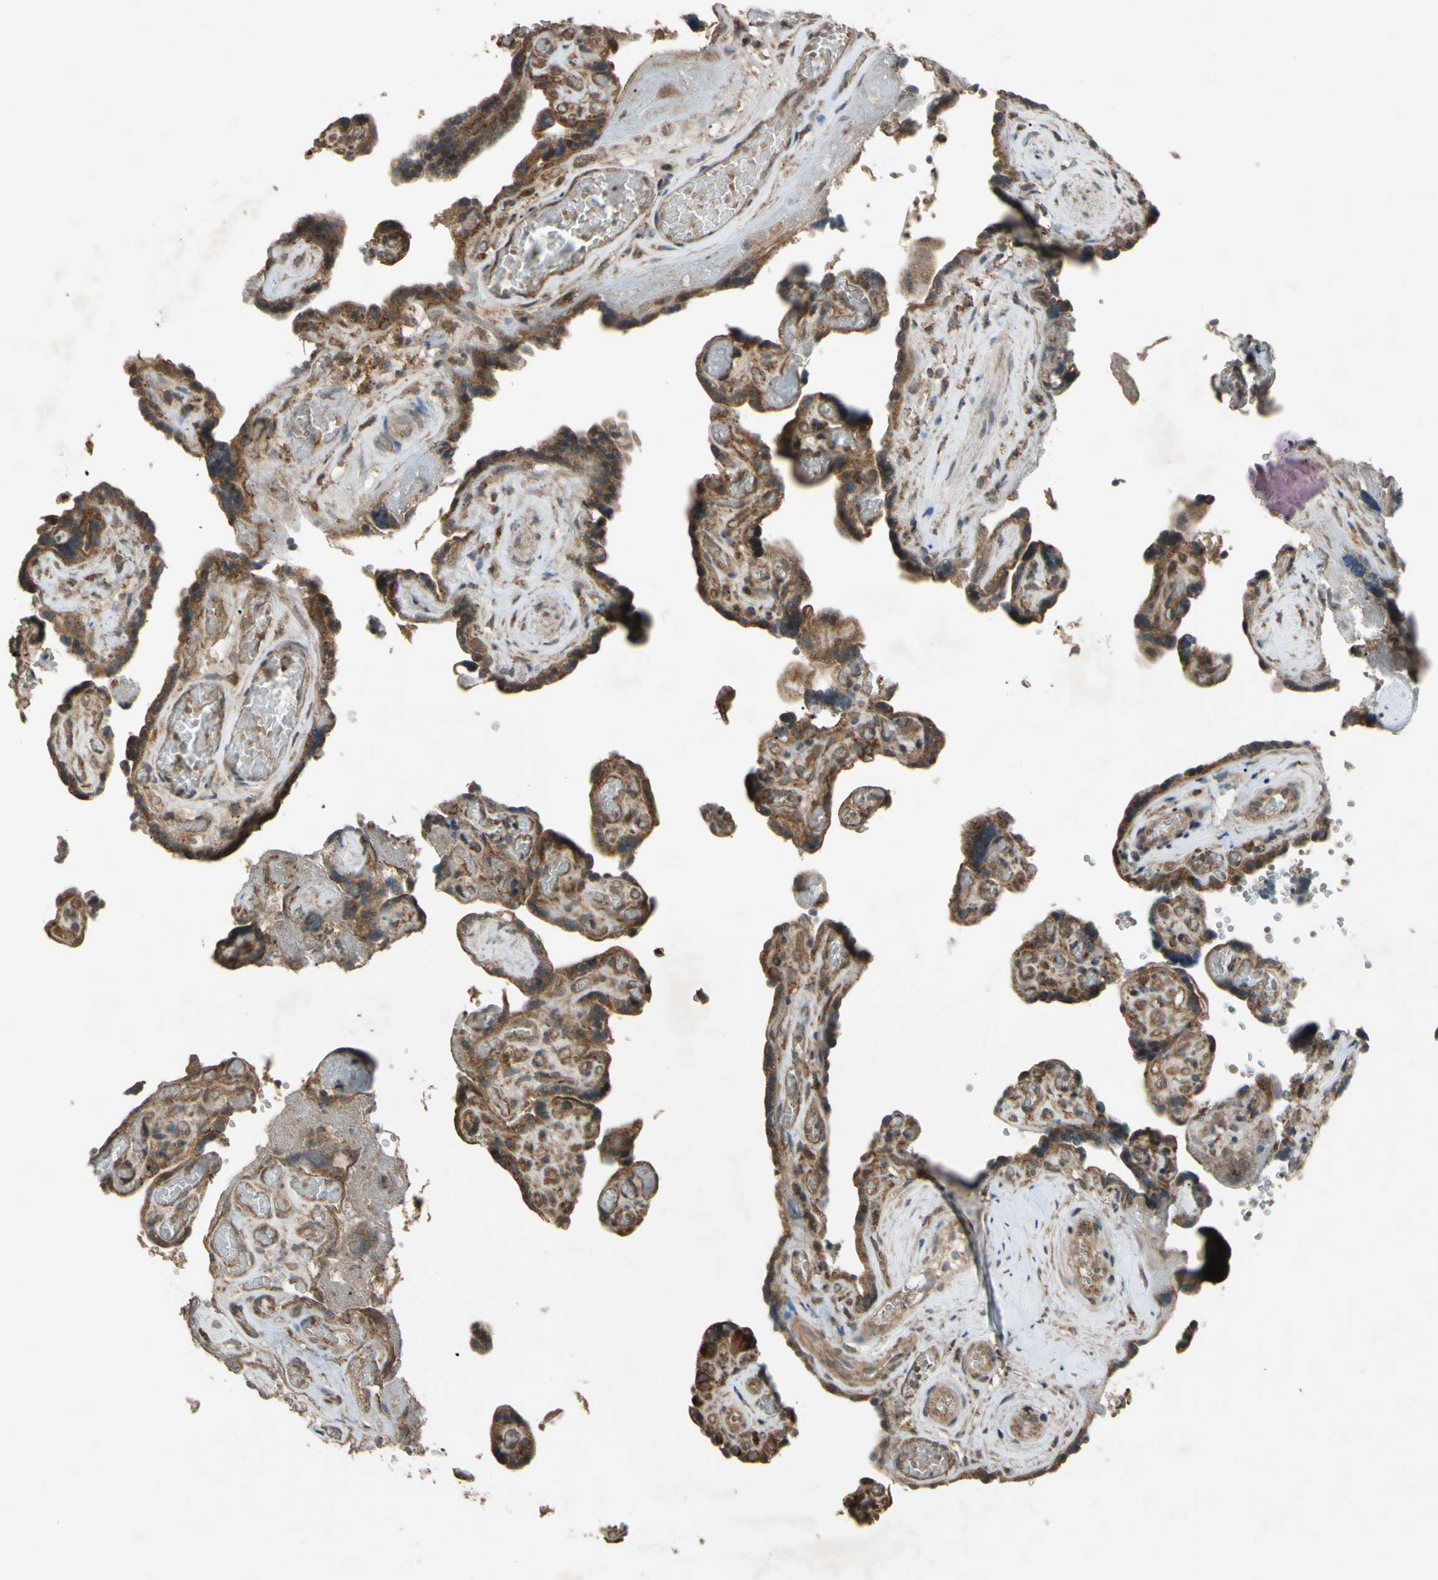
{"staining": {"intensity": "moderate", "quantity": ">75%", "location": "cytoplasmic/membranous"}, "tissue": "placenta", "cell_type": "Decidual cells", "image_type": "normal", "snomed": [{"axis": "morphology", "description": "Normal tissue, NOS"}, {"axis": "topography", "description": "Placenta"}], "caption": "The photomicrograph shows staining of unremarkable placenta, revealing moderate cytoplasmic/membranous protein expression (brown color) within decidual cells. The protein of interest is shown in brown color, while the nuclei are stained blue.", "gene": "ACOT8", "patient": {"sex": "female", "age": 30}}